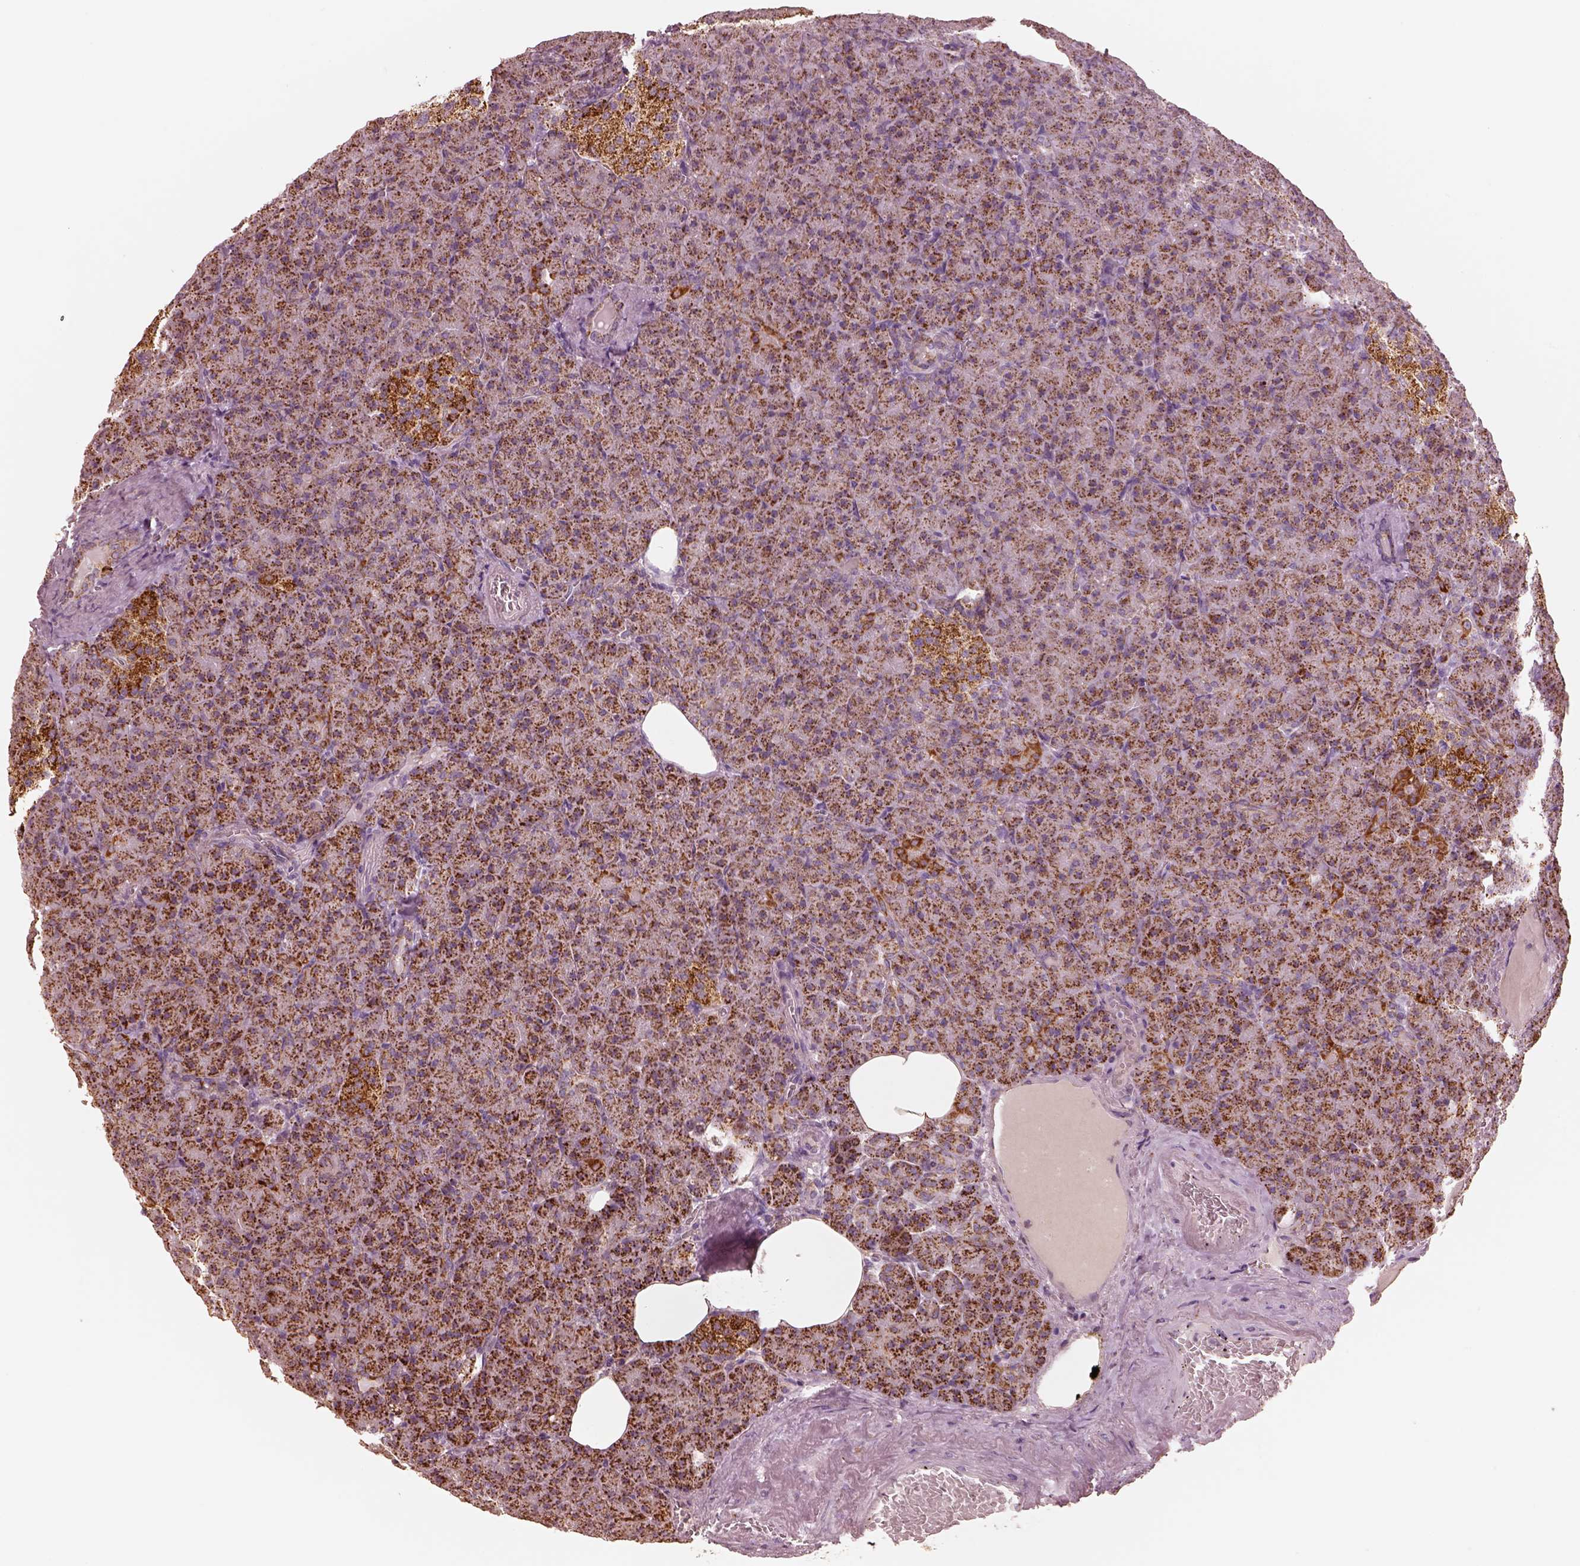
{"staining": {"intensity": "strong", "quantity": ">75%", "location": "cytoplasmic/membranous"}, "tissue": "pancreas", "cell_type": "Exocrine glandular cells", "image_type": "normal", "snomed": [{"axis": "morphology", "description": "Normal tissue, NOS"}, {"axis": "topography", "description": "Pancreas"}], "caption": "Strong cytoplasmic/membranous protein expression is appreciated in approximately >75% of exocrine glandular cells in pancreas. (DAB (3,3'-diaminobenzidine) IHC, brown staining for protein, blue staining for nuclei).", "gene": "ENTPD6", "patient": {"sex": "female", "age": 74}}